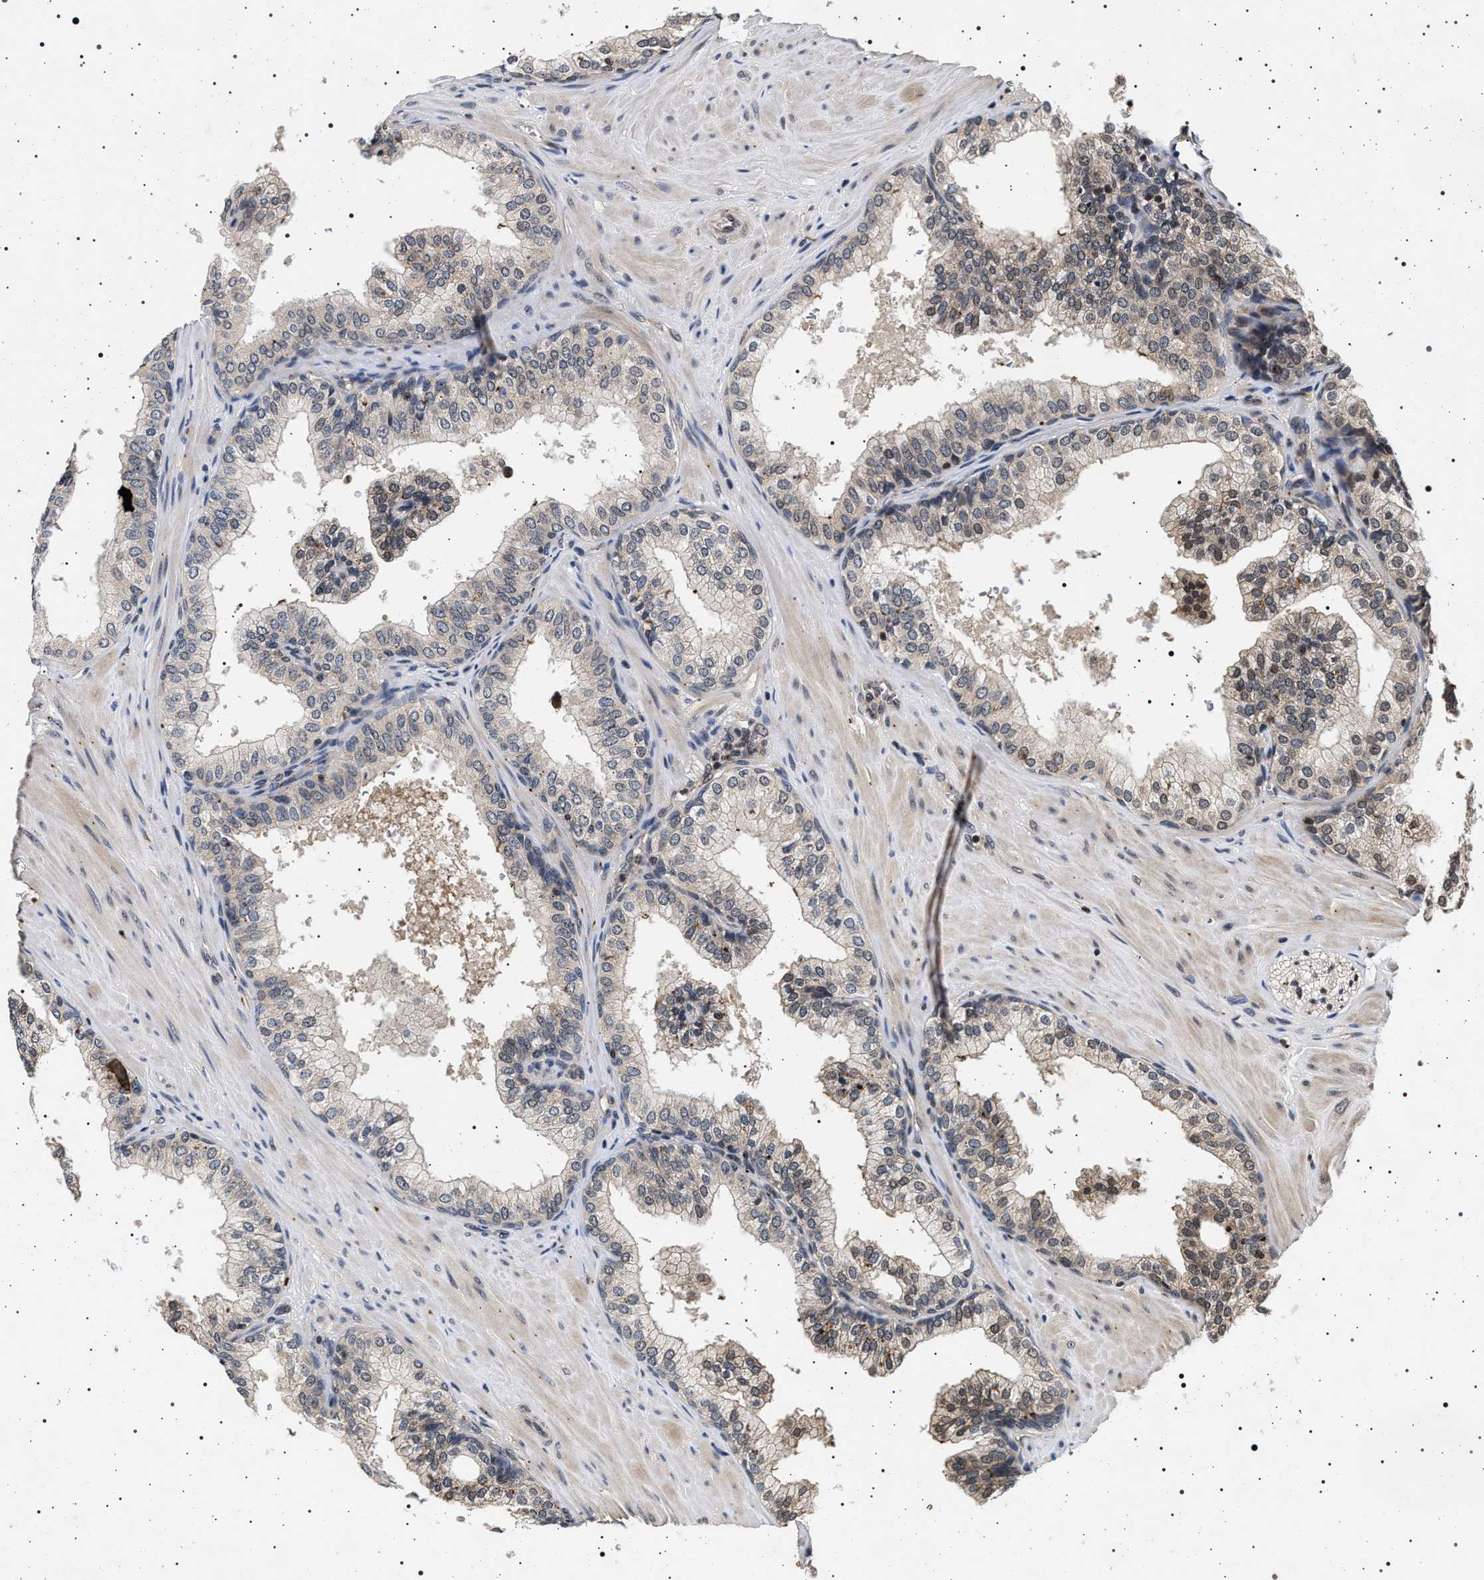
{"staining": {"intensity": "weak", "quantity": "25%-75%", "location": "cytoplasmic/membranous"}, "tissue": "prostate", "cell_type": "Glandular cells", "image_type": "normal", "snomed": [{"axis": "morphology", "description": "Normal tissue, NOS"}, {"axis": "topography", "description": "Prostate"}], "caption": "This is an image of immunohistochemistry (IHC) staining of benign prostate, which shows weak positivity in the cytoplasmic/membranous of glandular cells.", "gene": "CDKN1B", "patient": {"sex": "male", "age": 60}}